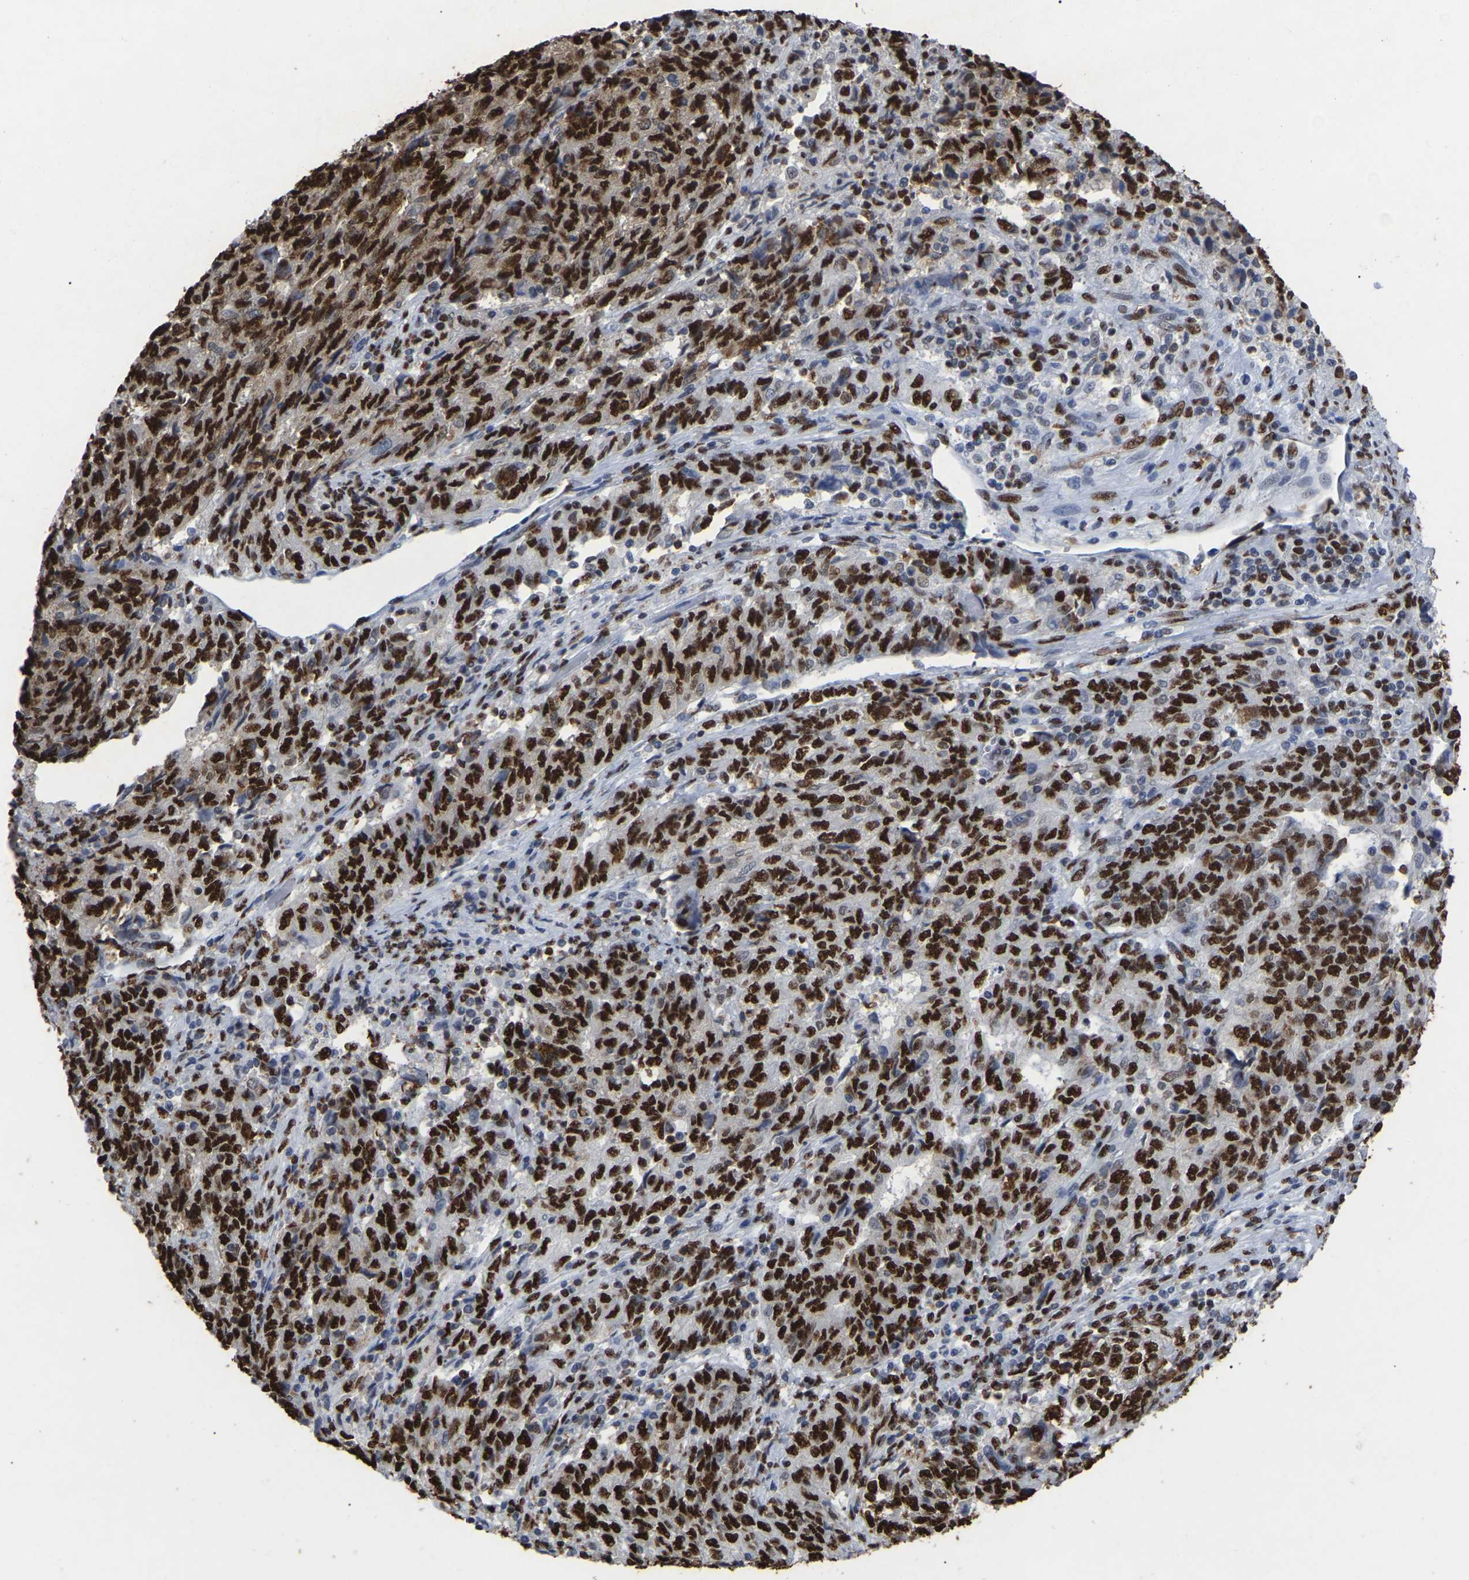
{"staining": {"intensity": "strong", "quantity": ">75%", "location": "nuclear"}, "tissue": "endometrial cancer", "cell_type": "Tumor cells", "image_type": "cancer", "snomed": [{"axis": "morphology", "description": "Adenocarcinoma, NOS"}, {"axis": "topography", "description": "Endometrium"}], "caption": "Adenocarcinoma (endometrial) tissue displays strong nuclear positivity in approximately >75% of tumor cells, visualized by immunohistochemistry. Nuclei are stained in blue.", "gene": "RBL2", "patient": {"sex": "female", "age": 80}}